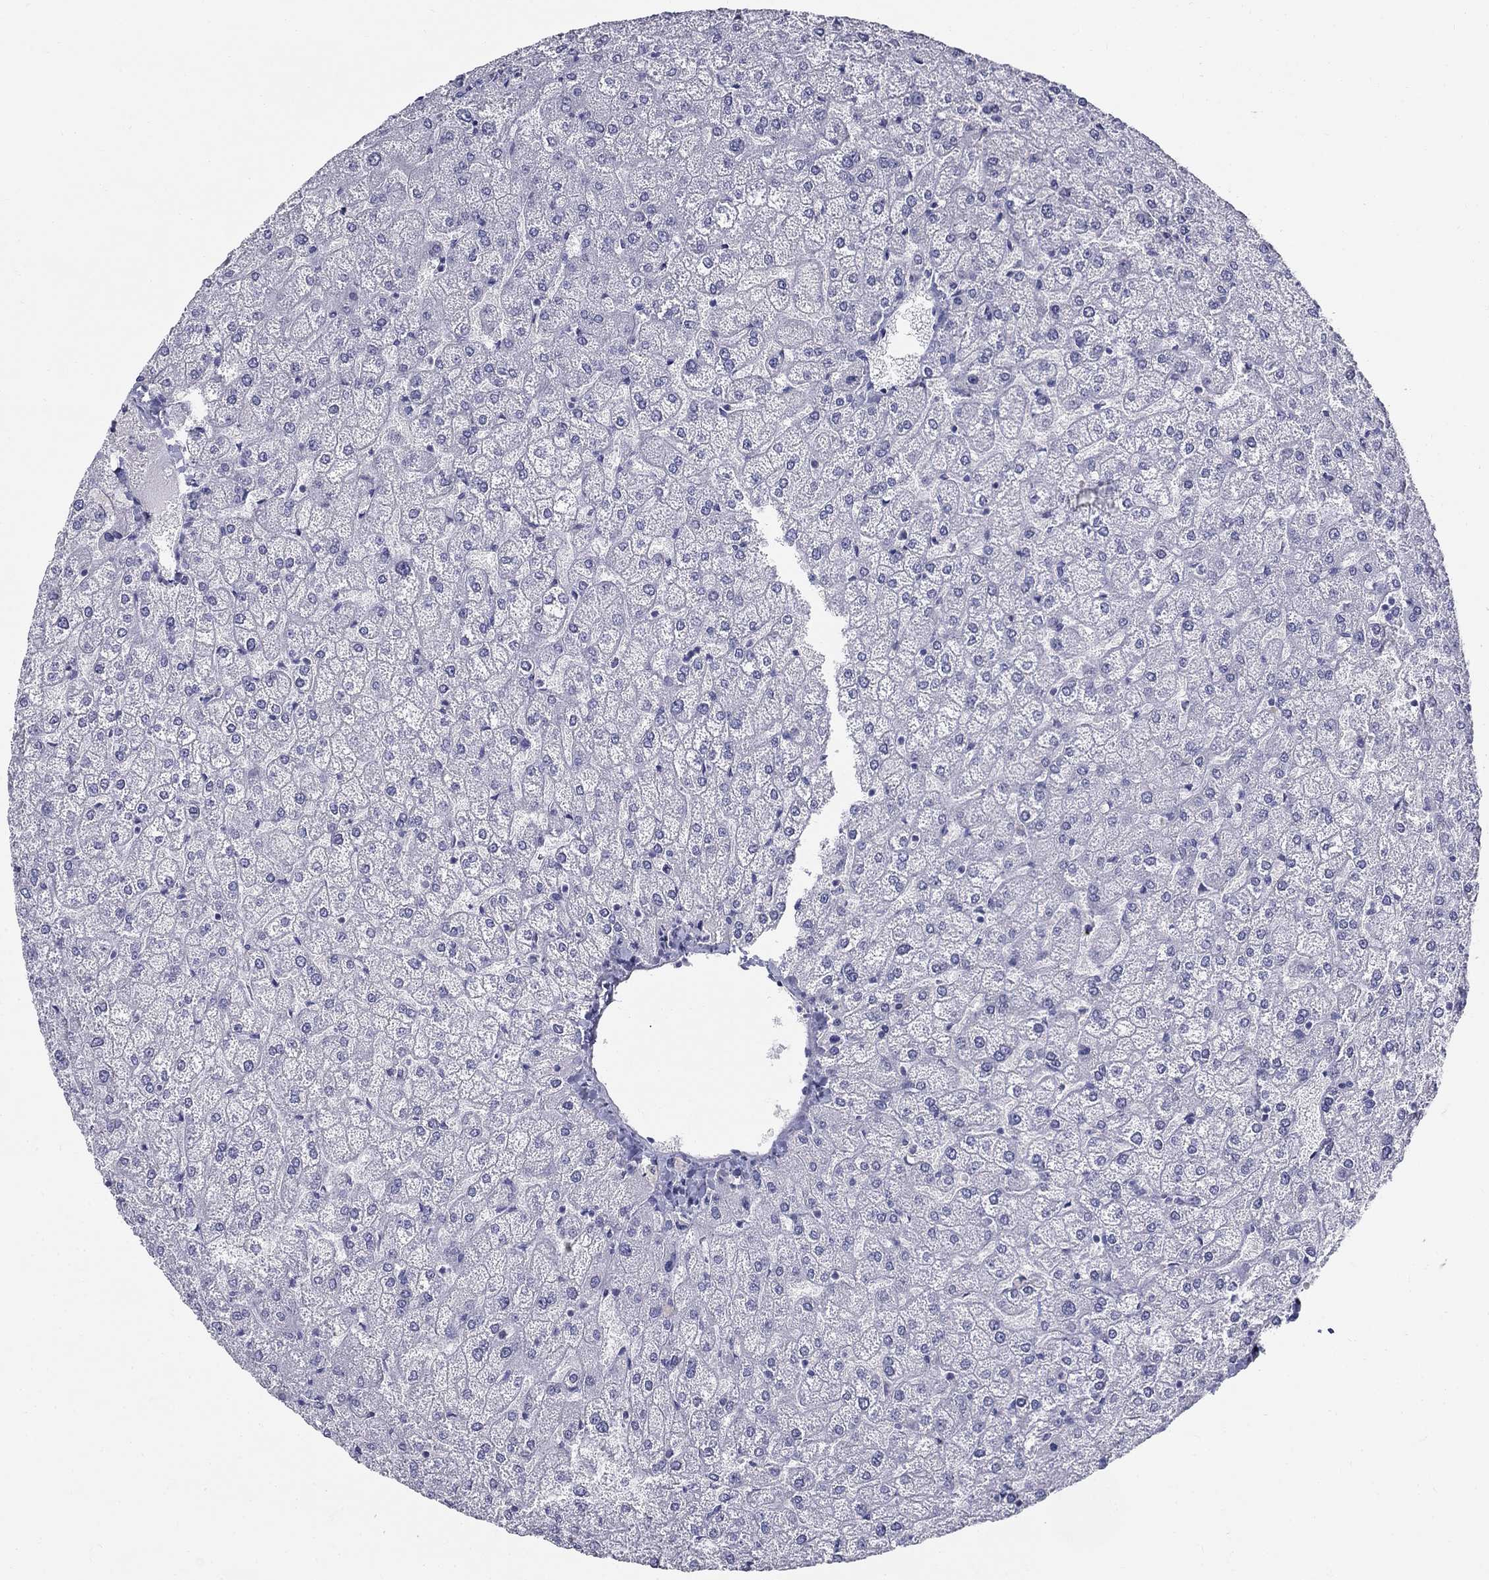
{"staining": {"intensity": "negative", "quantity": "none", "location": "none"}, "tissue": "liver", "cell_type": "Cholangiocytes", "image_type": "normal", "snomed": [{"axis": "morphology", "description": "Normal tissue, NOS"}, {"axis": "topography", "description": "Liver"}], "caption": "The micrograph exhibits no significant expression in cholangiocytes of liver. (DAB (3,3'-diaminobenzidine) immunohistochemistry visualized using brightfield microscopy, high magnification).", "gene": "ENSG00000290147", "patient": {"sex": "female", "age": 32}}